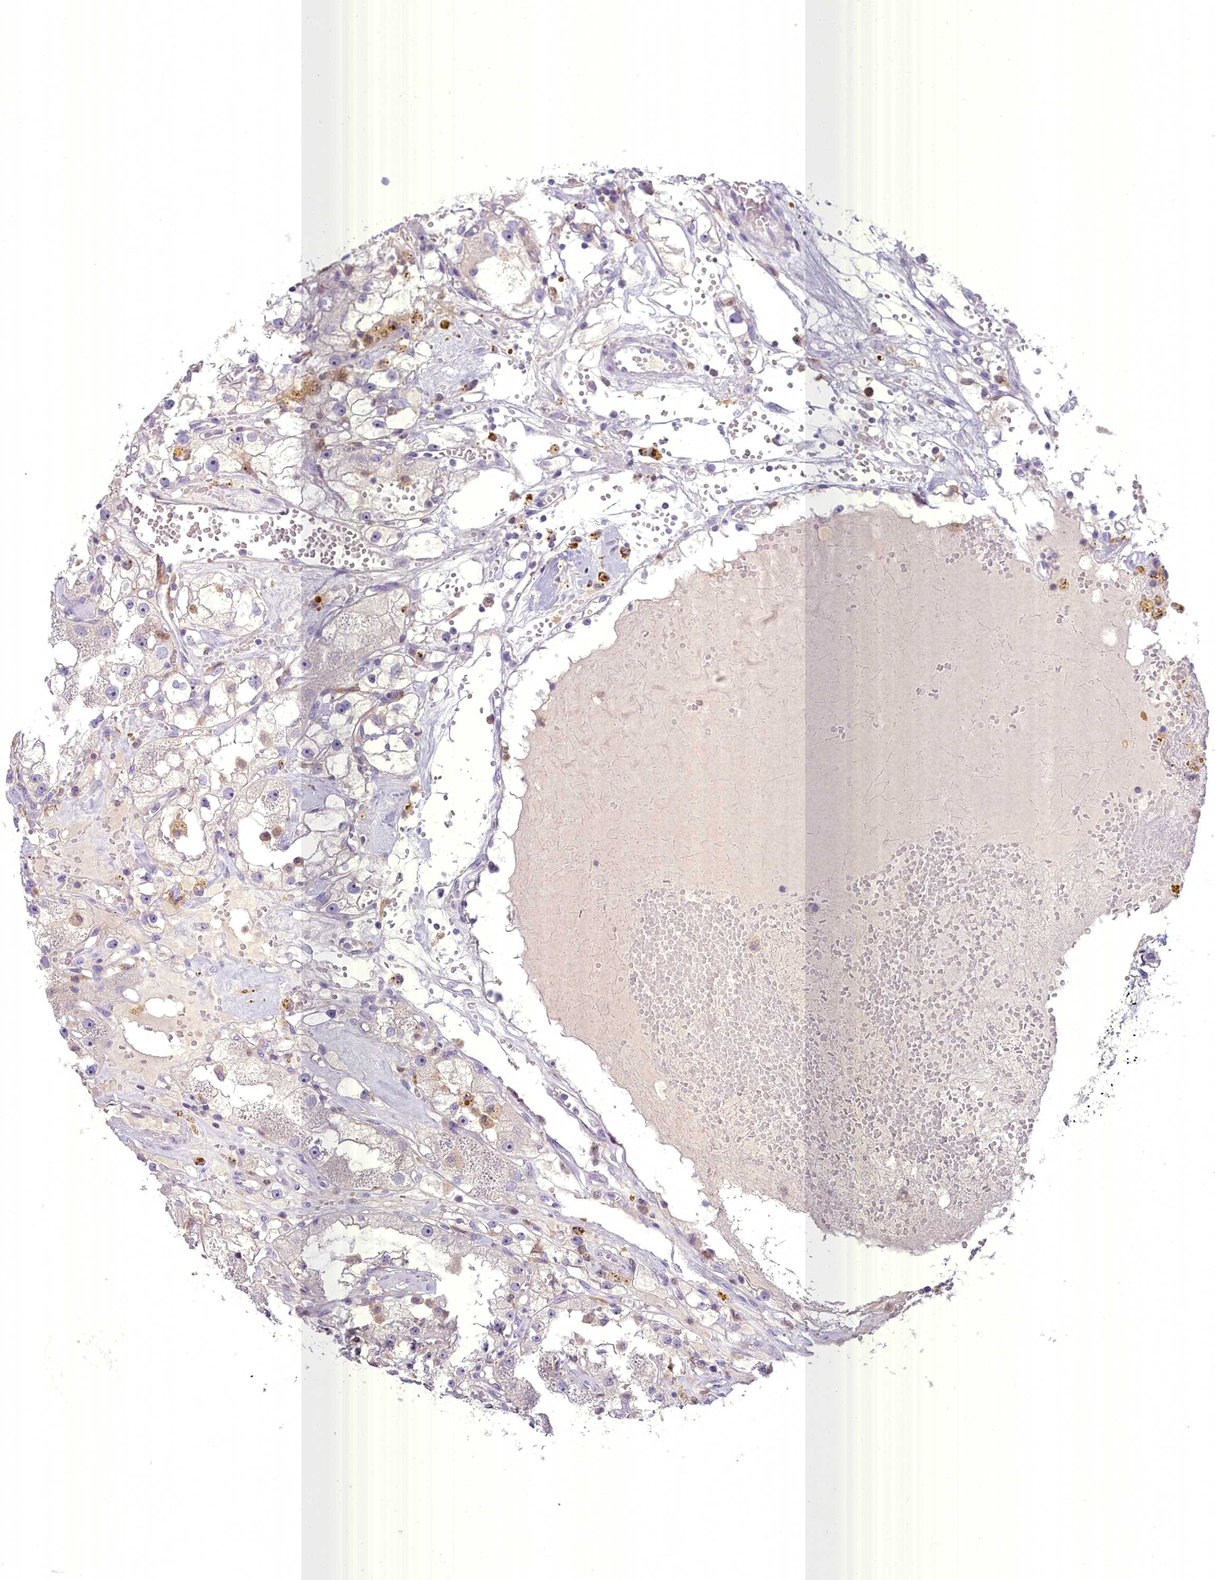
{"staining": {"intensity": "negative", "quantity": "none", "location": "none"}, "tissue": "renal cancer", "cell_type": "Tumor cells", "image_type": "cancer", "snomed": [{"axis": "morphology", "description": "Adenocarcinoma, NOS"}, {"axis": "topography", "description": "Kidney"}], "caption": "DAB (3,3'-diaminobenzidine) immunohistochemical staining of human renal cancer shows no significant positivity in tumor cells.", "gene": "BLNK", "patient": {"sex": "male", "age": 56}}